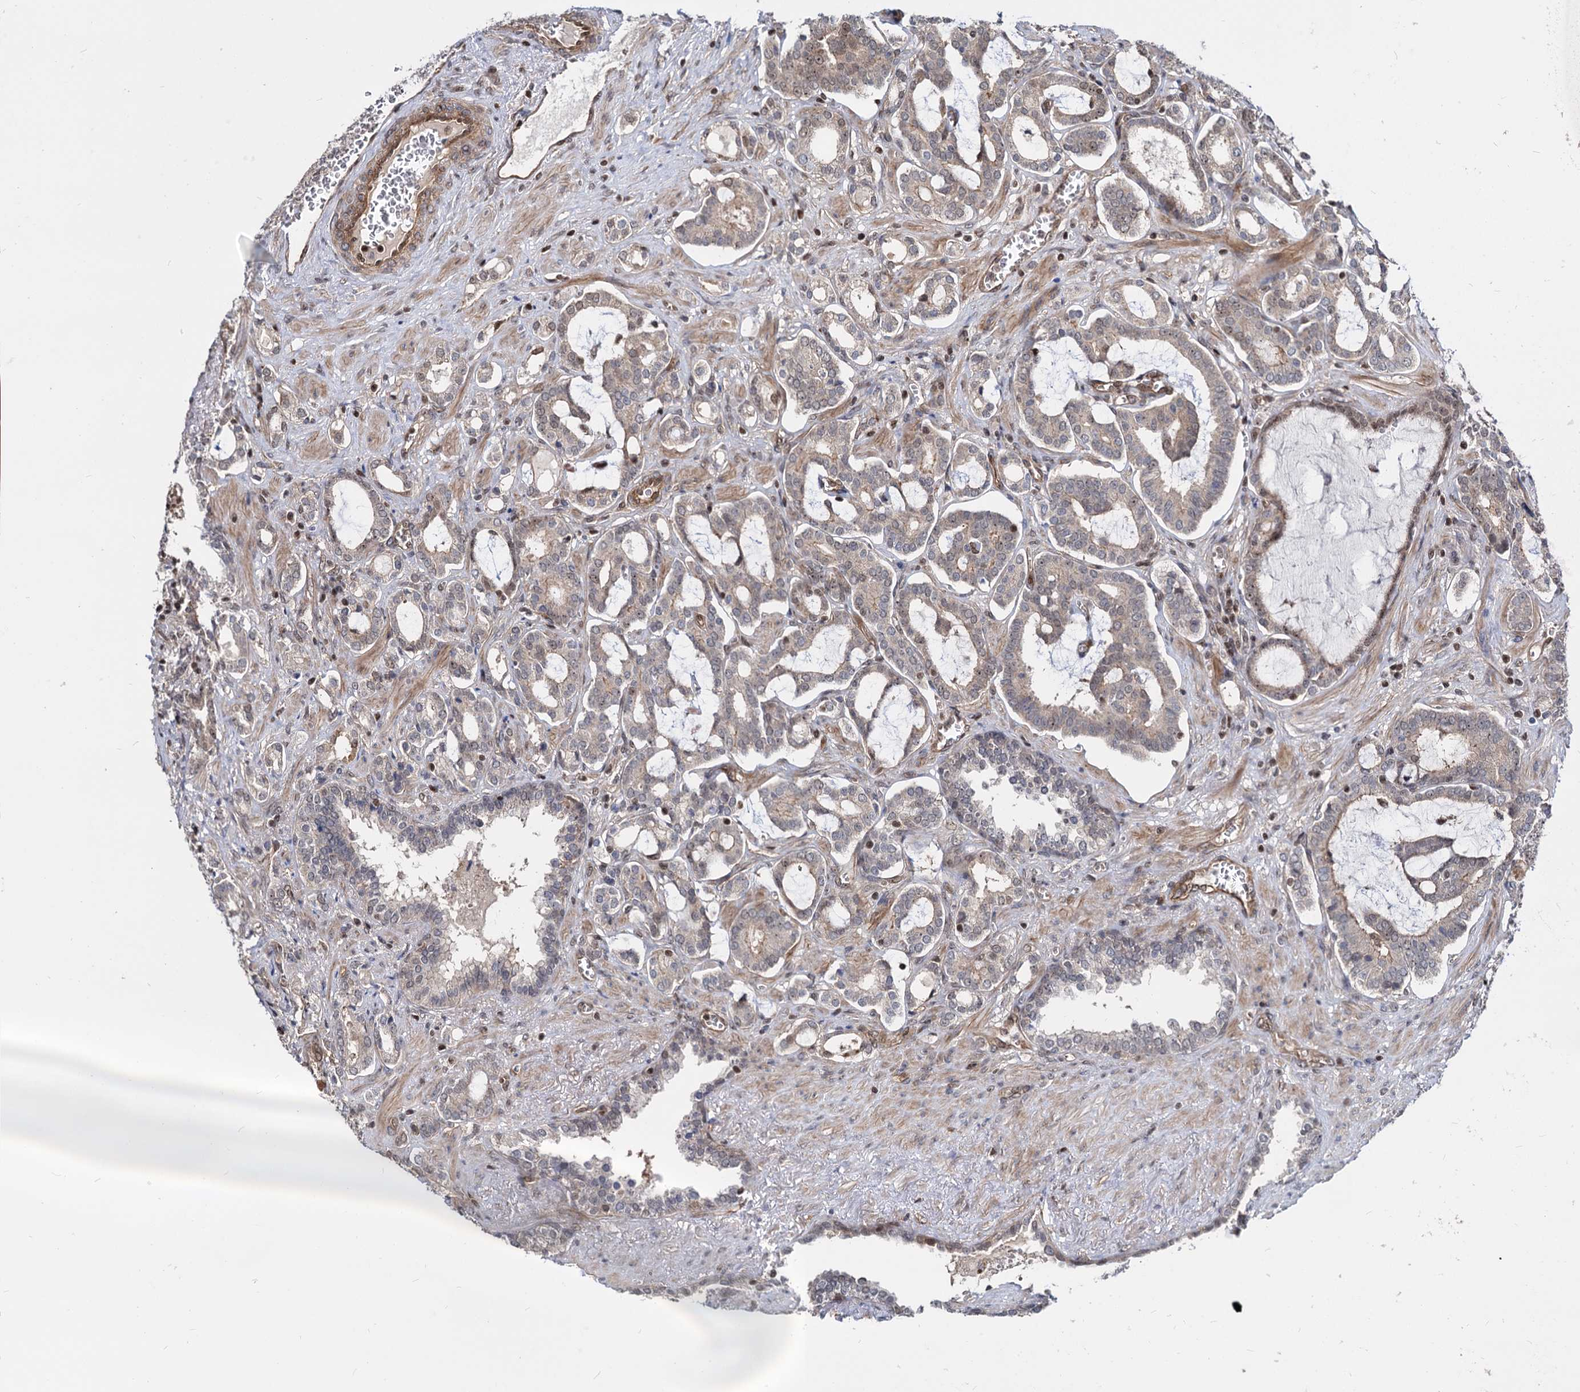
{"staining": {"intensity": "weak", "quantity": "25%-75%", "location": "nuclear"}, "tissue": "prostate cancer", "cell_type": "Tumor cells", "image_type": "cancer", "snomed": [{"axis": "morphology", "description": "Adenocarcinoma, High grade"}, {"axis": "topography", "description": "Prostate and seminal vesicle, NOS"}], "caption": "Human prostate cancer (high-grade adenocarcinoma) stained with a protein marker shows weak staining in tumor cells.", "gene": "UBLCP1", "patient": {"sex": "male", "age": 67}}